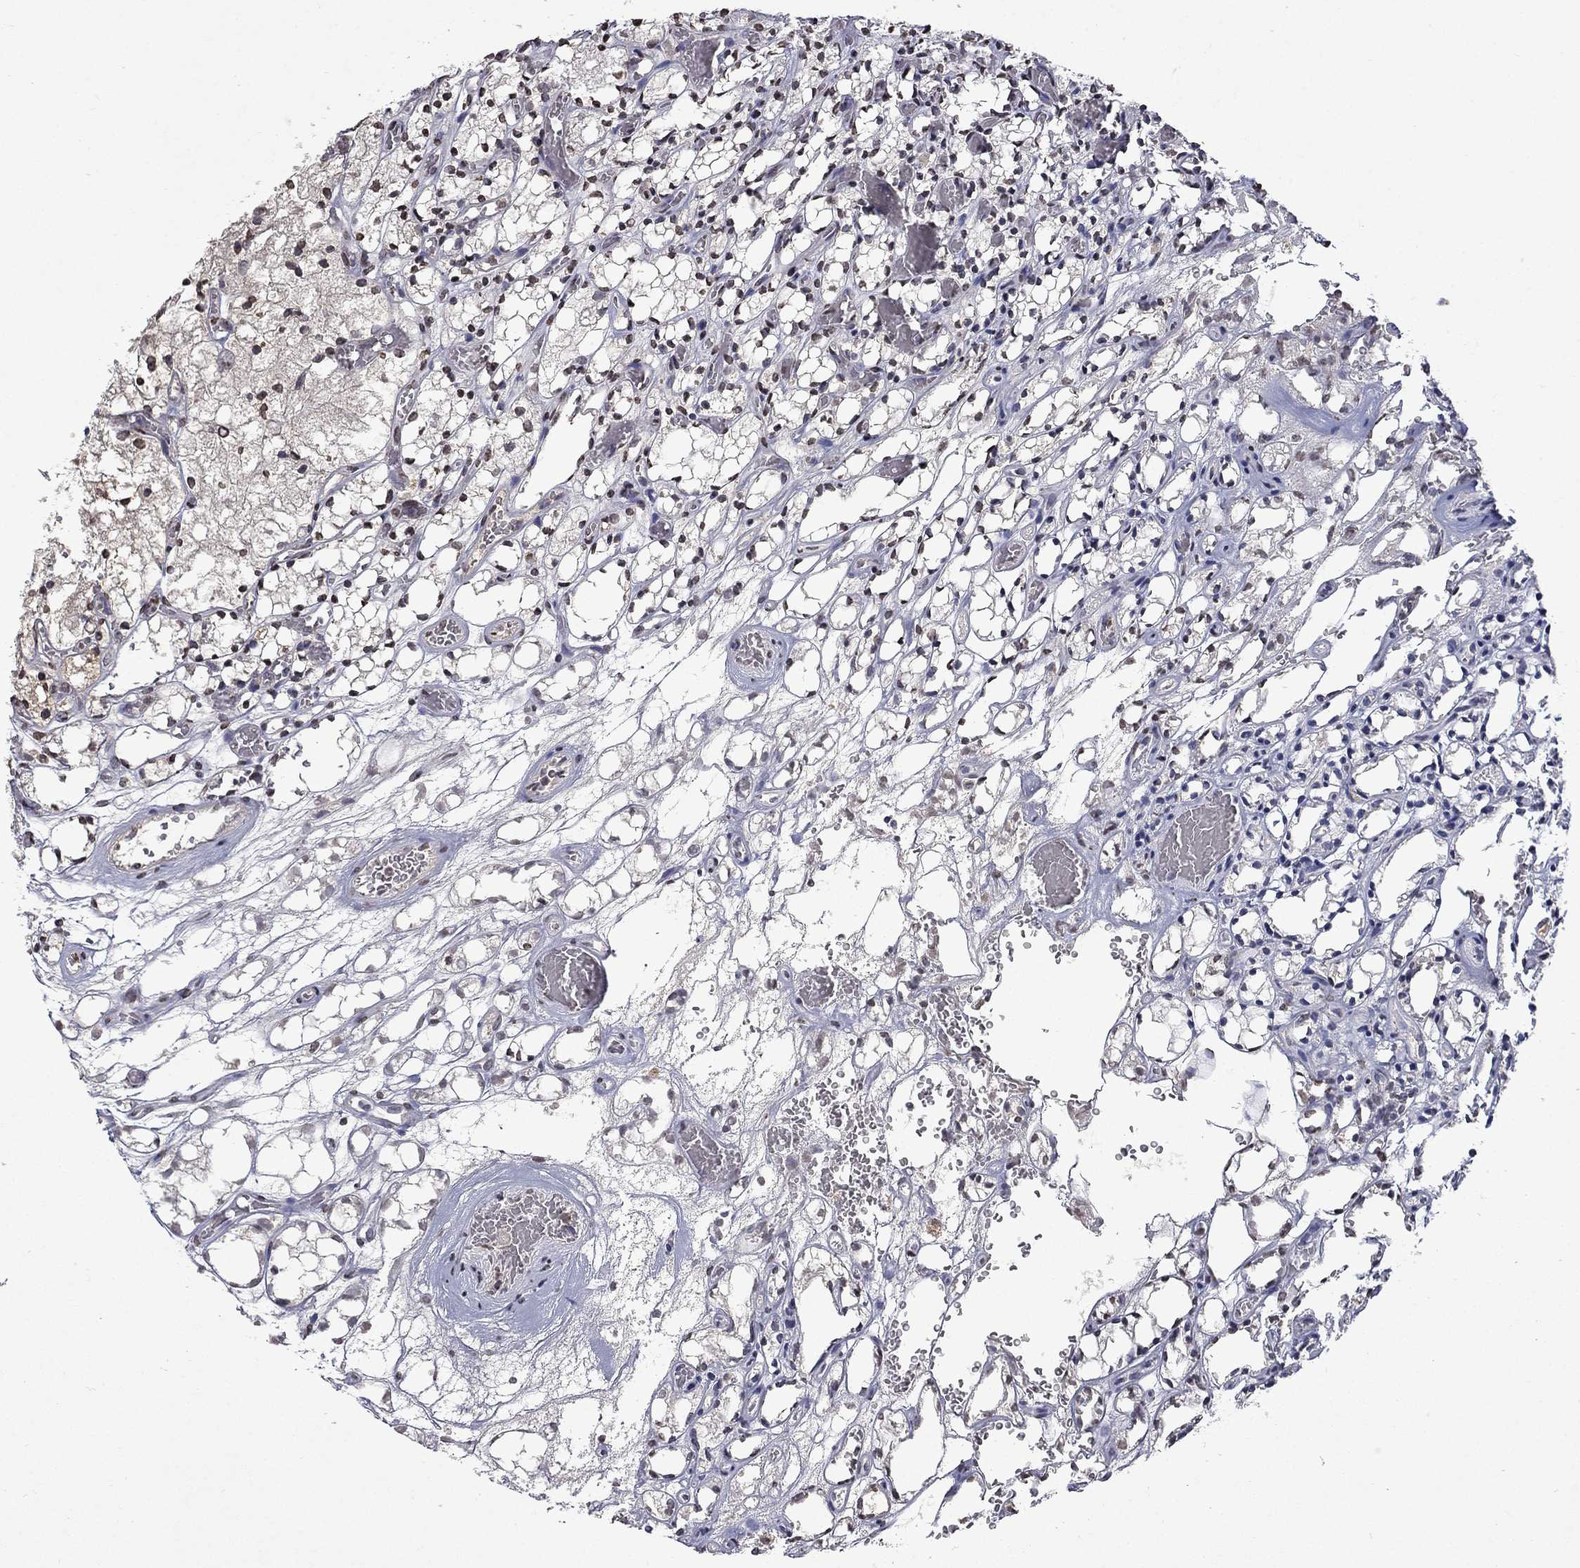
{"staining": {"intensity": "moderate", "quantity": "<25%", "location": "nuclear"}, "tissue": "renal cancer", "cell_type": "Tumor cells", "image_type": "cancer", "snomed": [{"axis": "morphology", "description": "Adenocarcinoma, NOS"}, {"axis": "topography", "description": "Kidney"}], "caption": "Protein staining by immunohistochemistry demonstrates moderate nuclear expression in approximately <25% of tumor cells in renal adenocarcinoma.", "gene": "TTC38", "patient": {"sex": "female", "age": 69}}